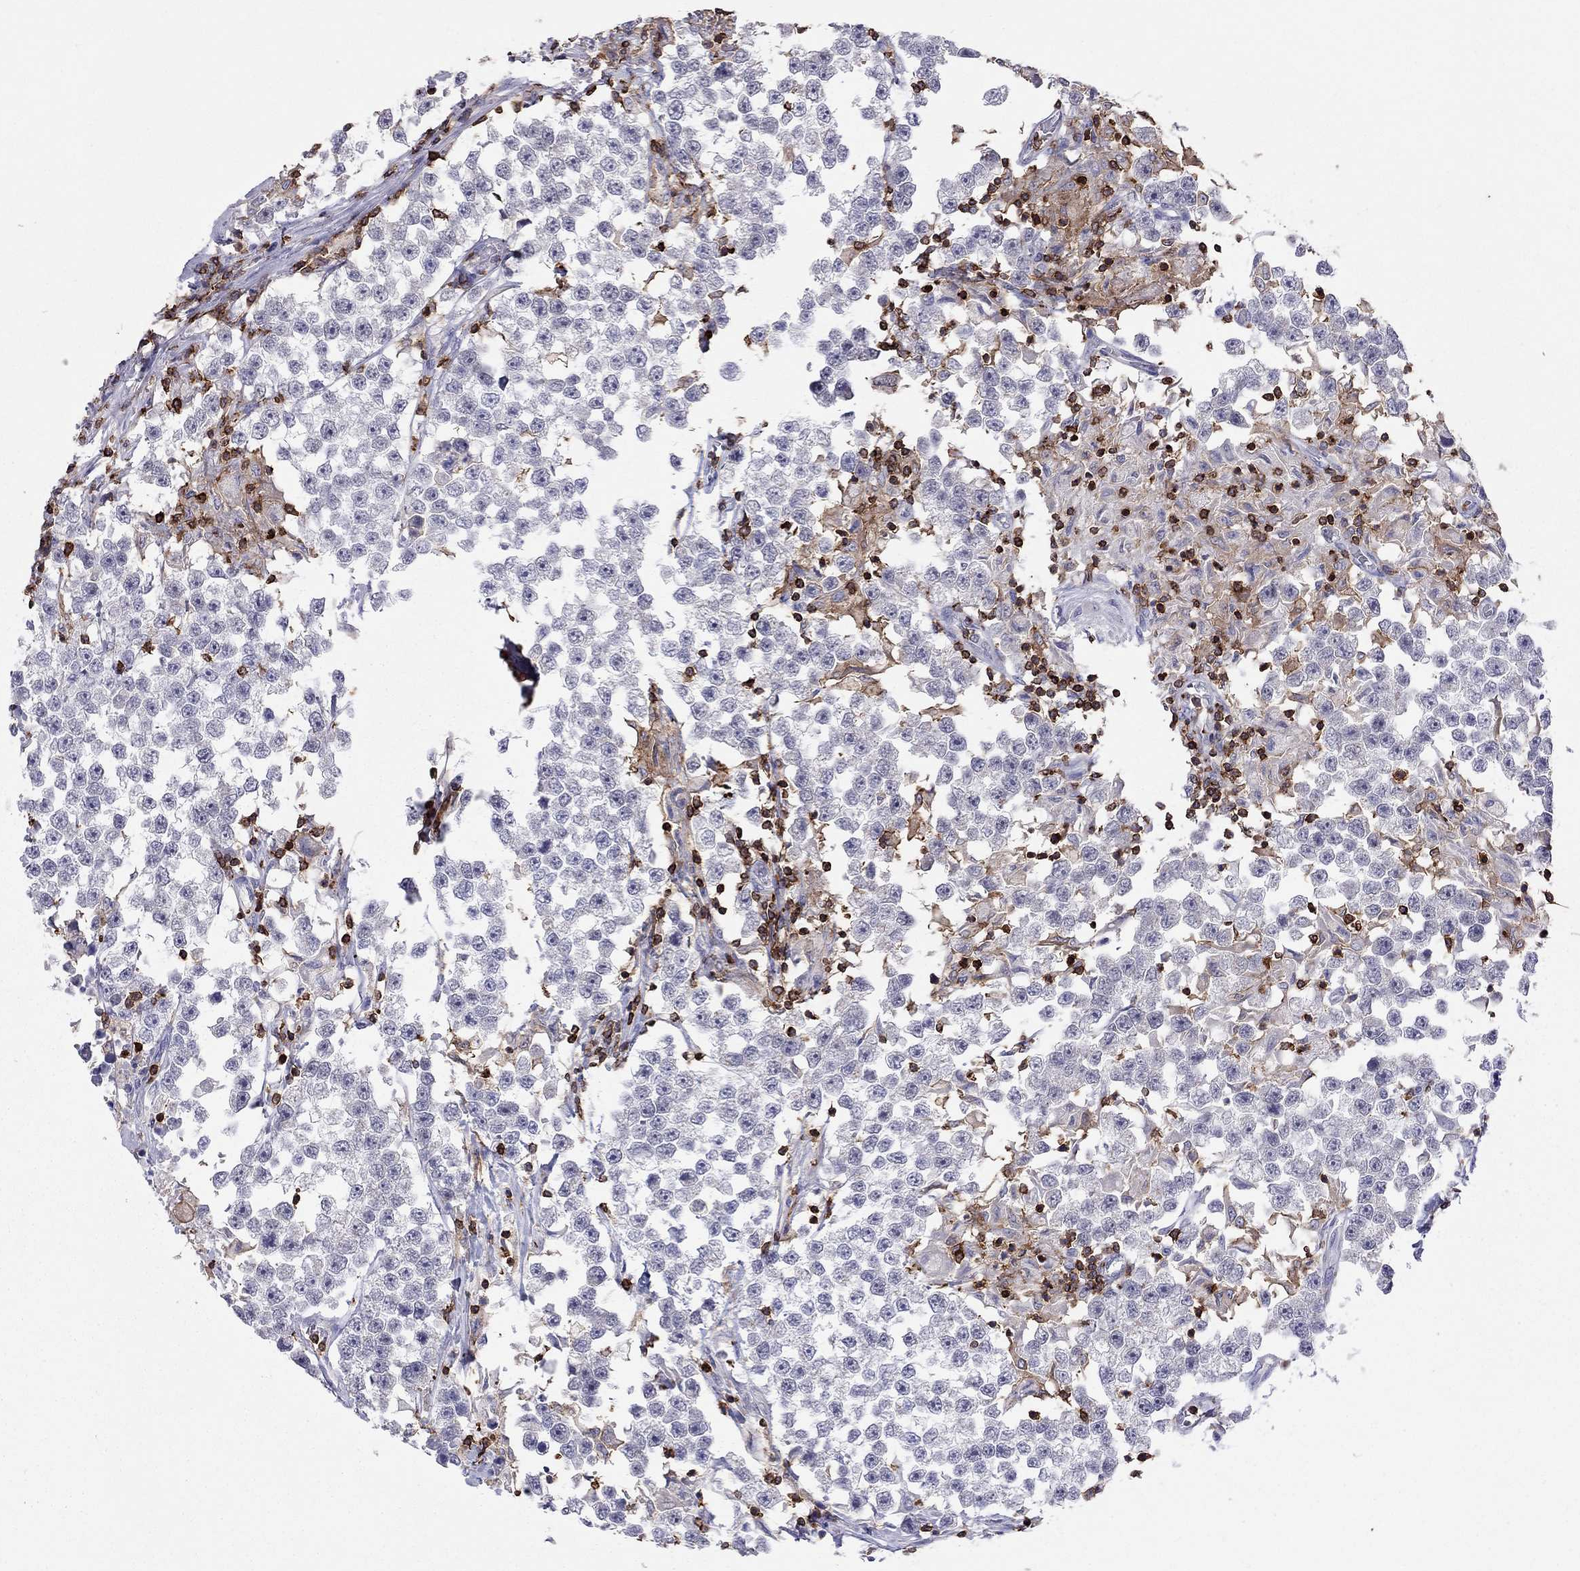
{"staining": {"intensity": "negative", "quantity": "none", "location": "none"}, "tissue": "testis cancer", "cell_type": "Tumor cells", "image_type": "cancer", "snomed": [{"axis": "morphology", "description": "Seminoma, NOS"}, {"axis": "topography", "description": "Testis"}], "caption": "Tumor cells show no significant staining in seminoma (testis). Nuclei are stained in blue.", "gene": "MND1", "patient": {"sex": "male", "age": 46}}